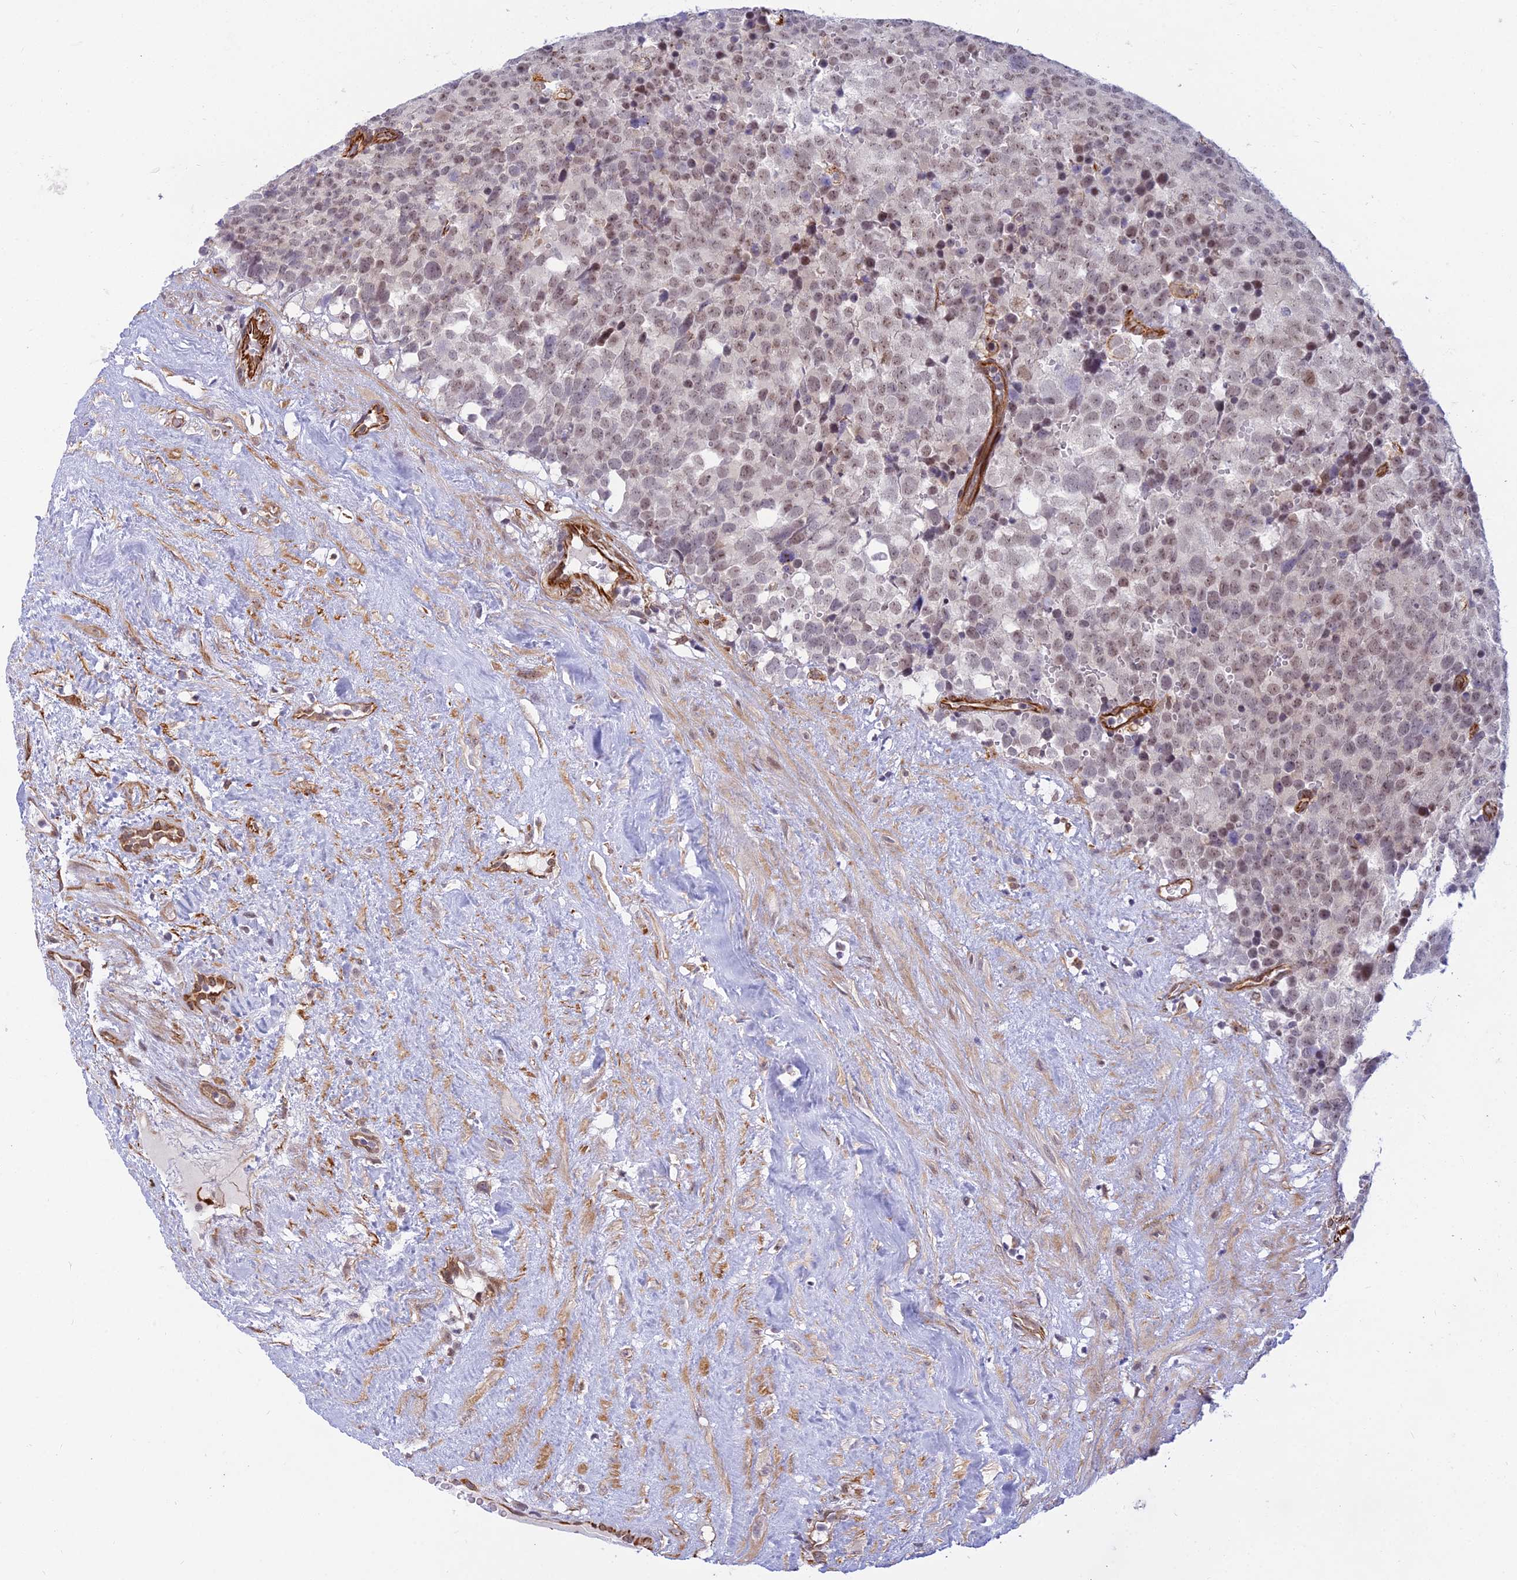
{"staining": {"intensity": "weak", "quantity": ">75%", "location": "nuclear"}, "tissue": "testis cancer", "cell_type": "Tumor cells", "image_type": "cancer", "snomed": [{"axis": "morphology", "description": "Seminoma, NOS"}, {"axis": "topography", "description": "Testis"}], "caption": "Immunohistochemical staining of human testis seminoma displays low levels of weak nuclear expression in approximately >75% of tumor cells. Nuclei are stained in blue.", "gene": "SAPCD2", "patient": {"sex": "male", "age": 71}}